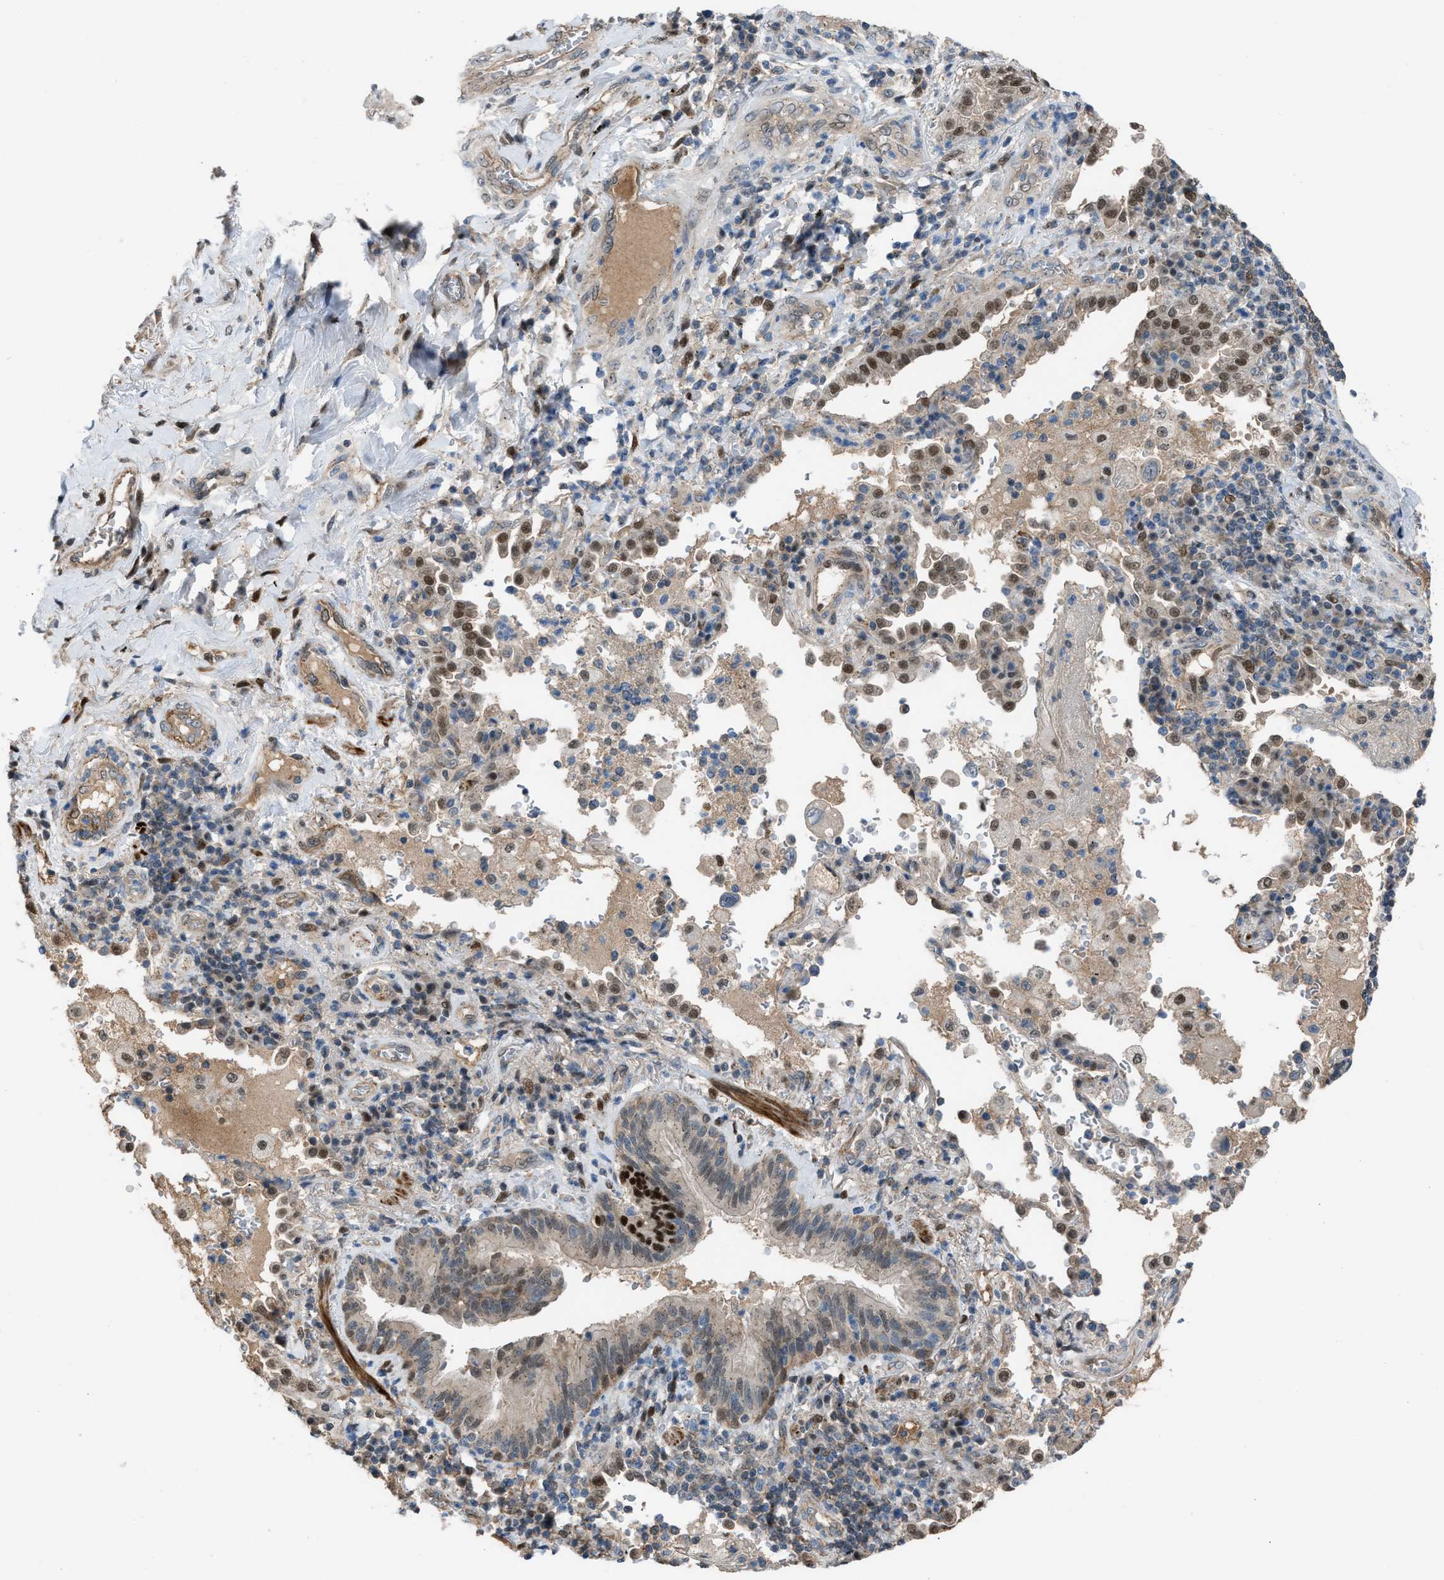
{"staining": {"intensity": "moderate", "quantity": "25%-75%", "location": "nuclear"}, "tissue": "lung cancer", "cell_type": "Tumor cells", "image_type": "cancer", "snomed": [{"axis": "morphology", "description": "Adenocarcinoma, NOS"}, {"axis": "topography", "description": "Lung"}], "caption": "Lung cancer (adenocarcinoma) stained with a protein marker shows moderate staining in tumor cells.", "gene": "CRTC1", "patient": {"sex": "male", "age": 64}}